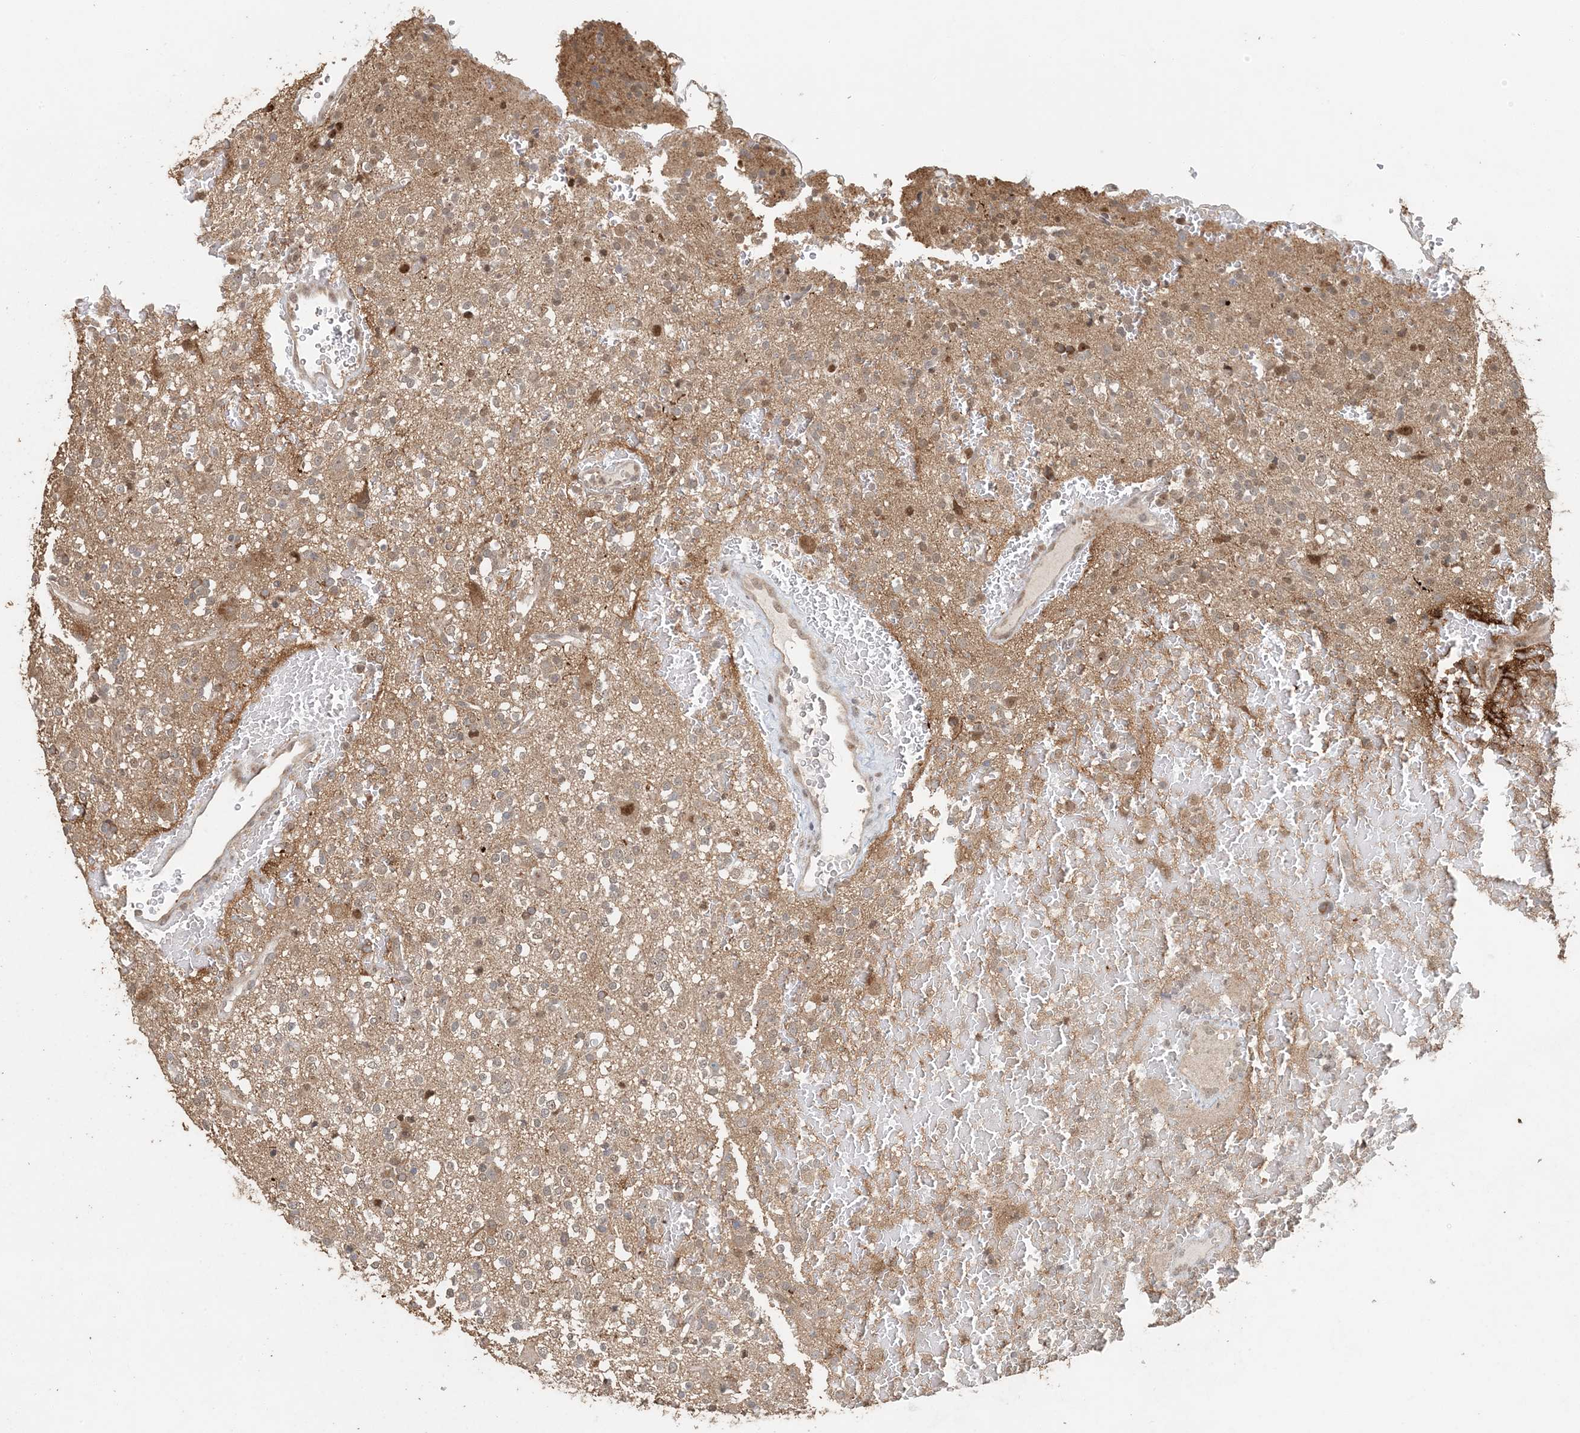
{"staining": {"intensity": "weak", "quantity": "<25%", "location": "cytoplasmic/membranous"}, "tissue": "glioma", "cell_type": "Tumor cells", "image_type": "cancer", "snomed": [{"axis": "morphology", "description": "Glioma, malignant, High grade"}, {"axis": "topography", "description": "Brain"}], "caption": "There is no significant staining in tumor cells of glioma.", "gene": "ATP13A2", "patient": {"sex": "male", "age": 47}}